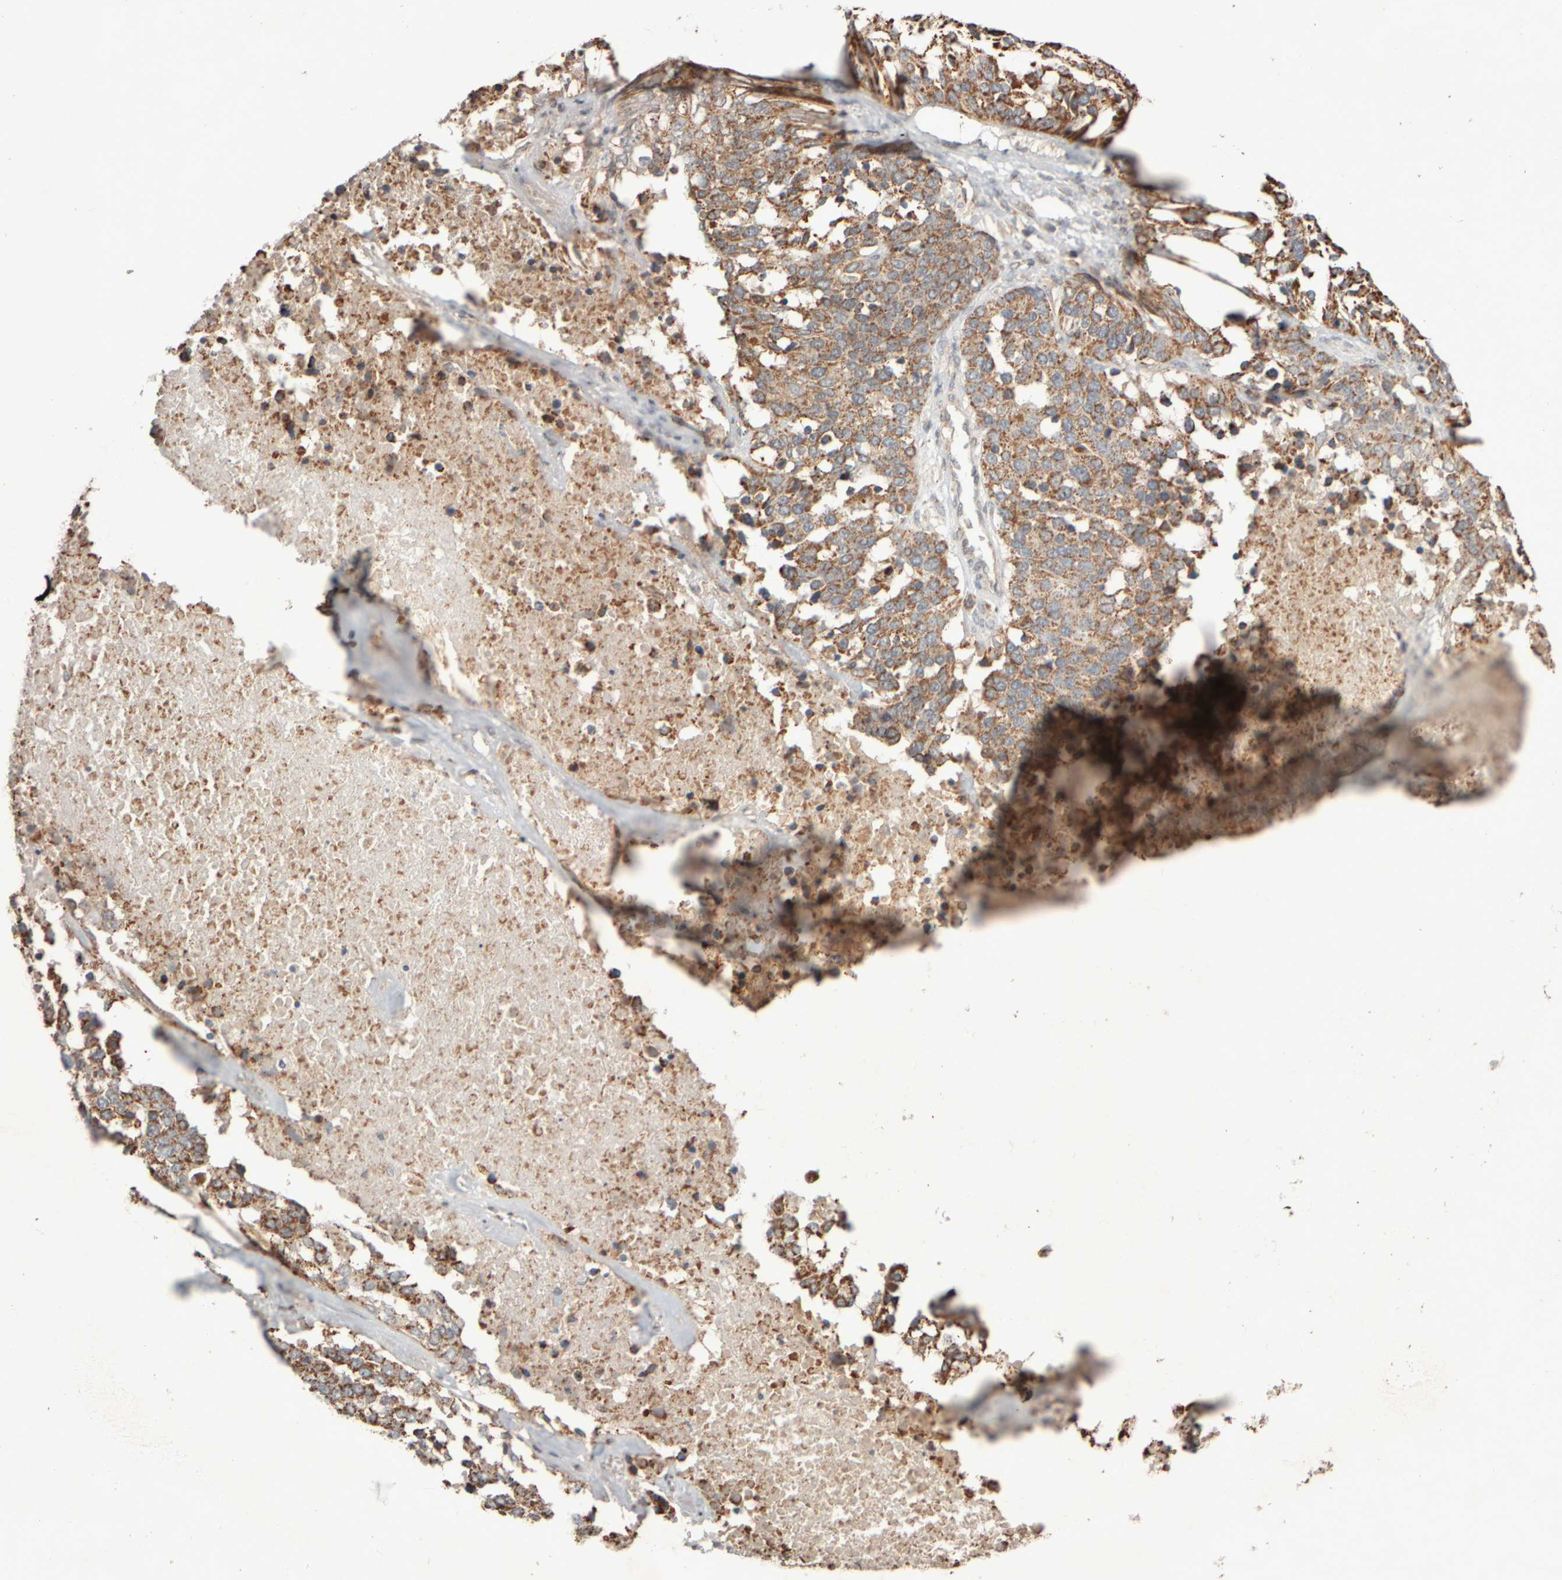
{"staining": {"intensity": "strong", "quantity": "25%-75%", "location": "cytoplasmic/membranous"}, "tissue": "ovarian cancer", "cell_type": "Tumor cells", "image_type": "cancer", "snomed": [{"axis": "morphology", "description": "Cystadenocarcinoma, serous, NOS"}, {"axis": "topography", "description": "Ovary"}], "caption": "Serous cystadenocarcinoma (ovarian) tissue demonstrates strong cytoplasmic/membranous expression in about 25%-75% of tumor cells", "gene": "EIF2B3", "patient": {"sex": "female", "age": 44}}